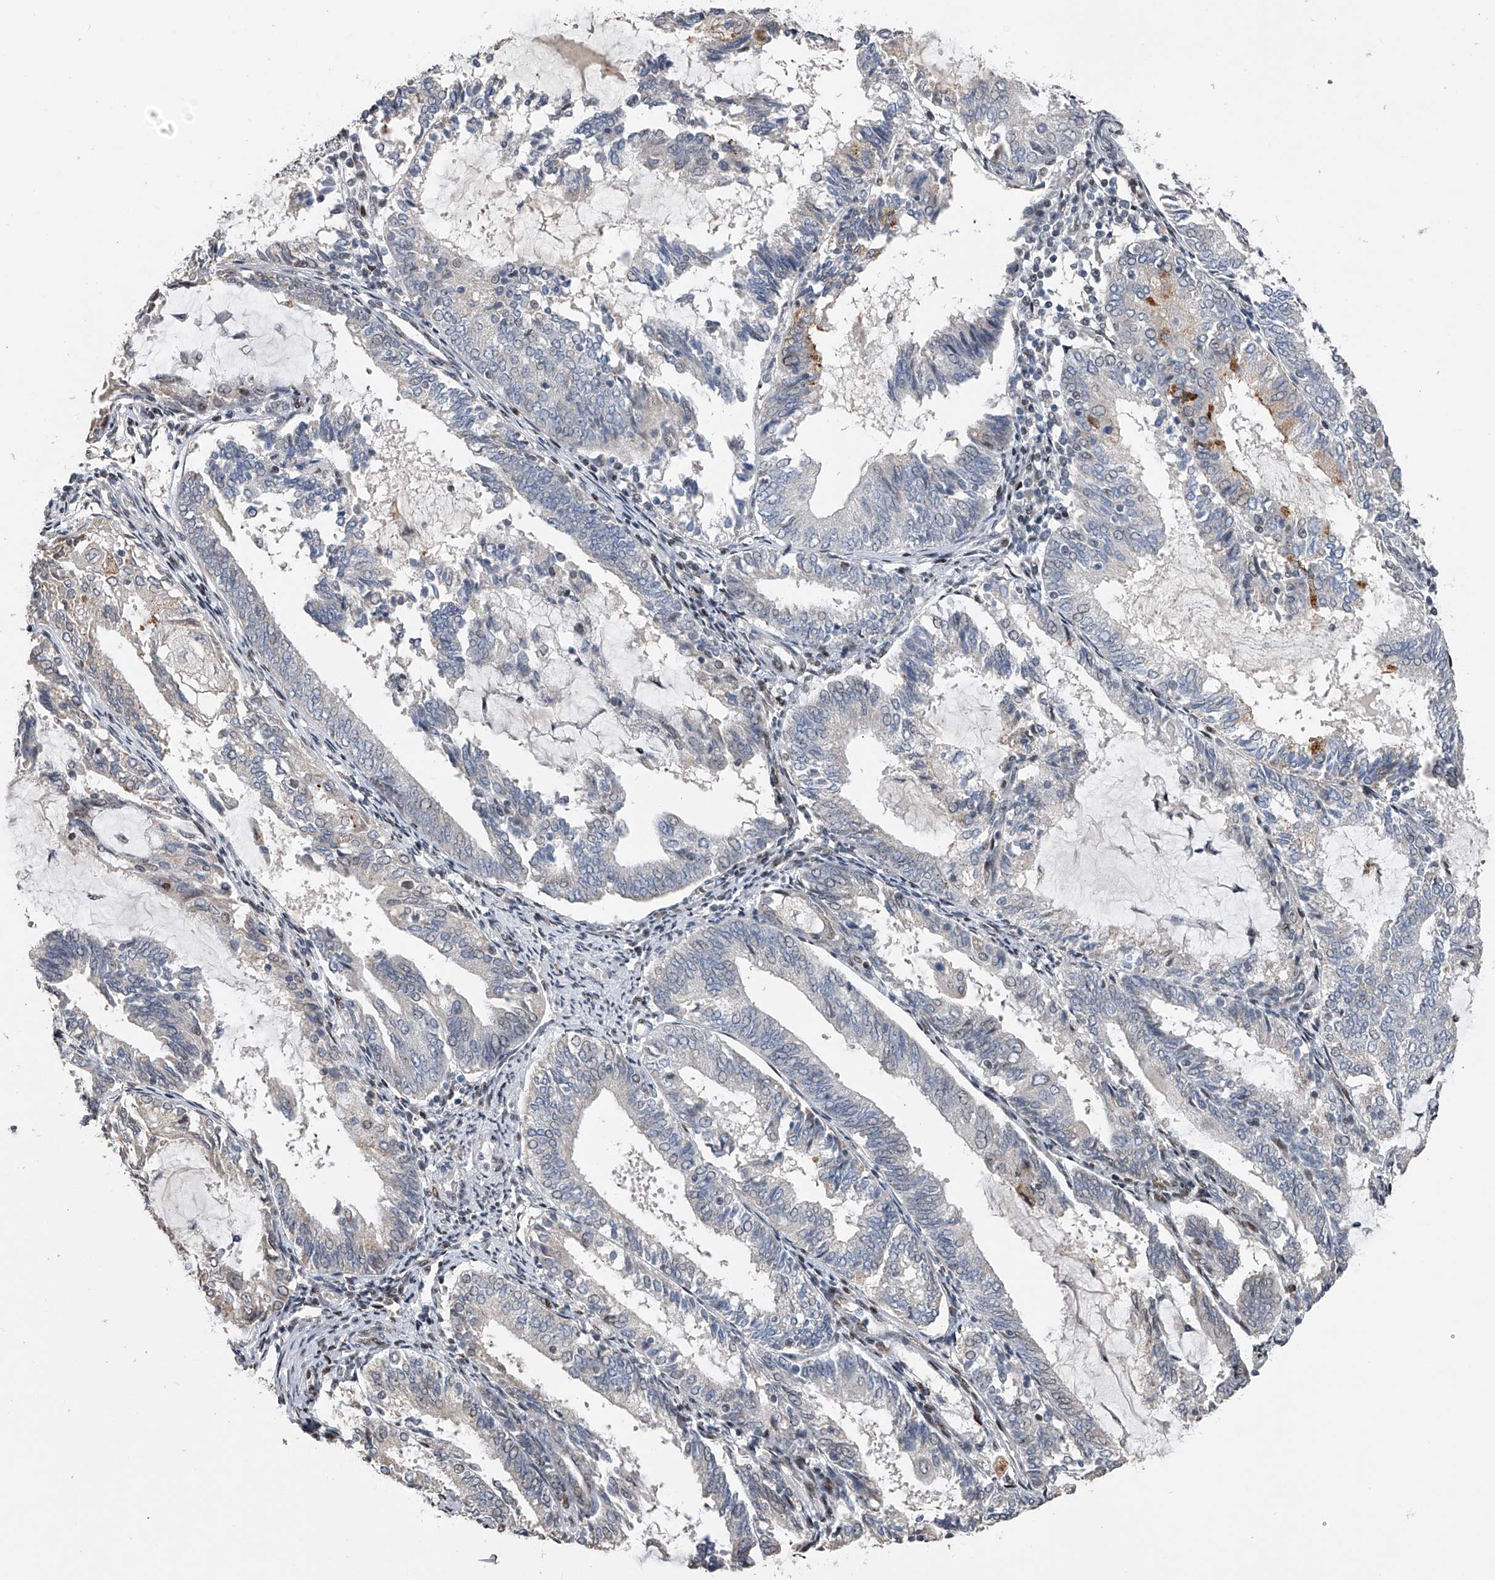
{"staining": {"intensity": "negative", "quantity": "none", "location": "none"}, "tissue": "endometrial cancer", "cell_type": "Tumor cells", "image_type": "cancer", "snomed": [{"axis": "morphology", "description": "Adenocarcinoma, NOS"}, {"axis": "topography", "description": "Endometrium"}], "caption": "The micrograph demonstrates no significant staining in tumor cells of endometrial cancer.", "gene": "RWDD2A", "patient": {"sex": "female", "age": 81}}